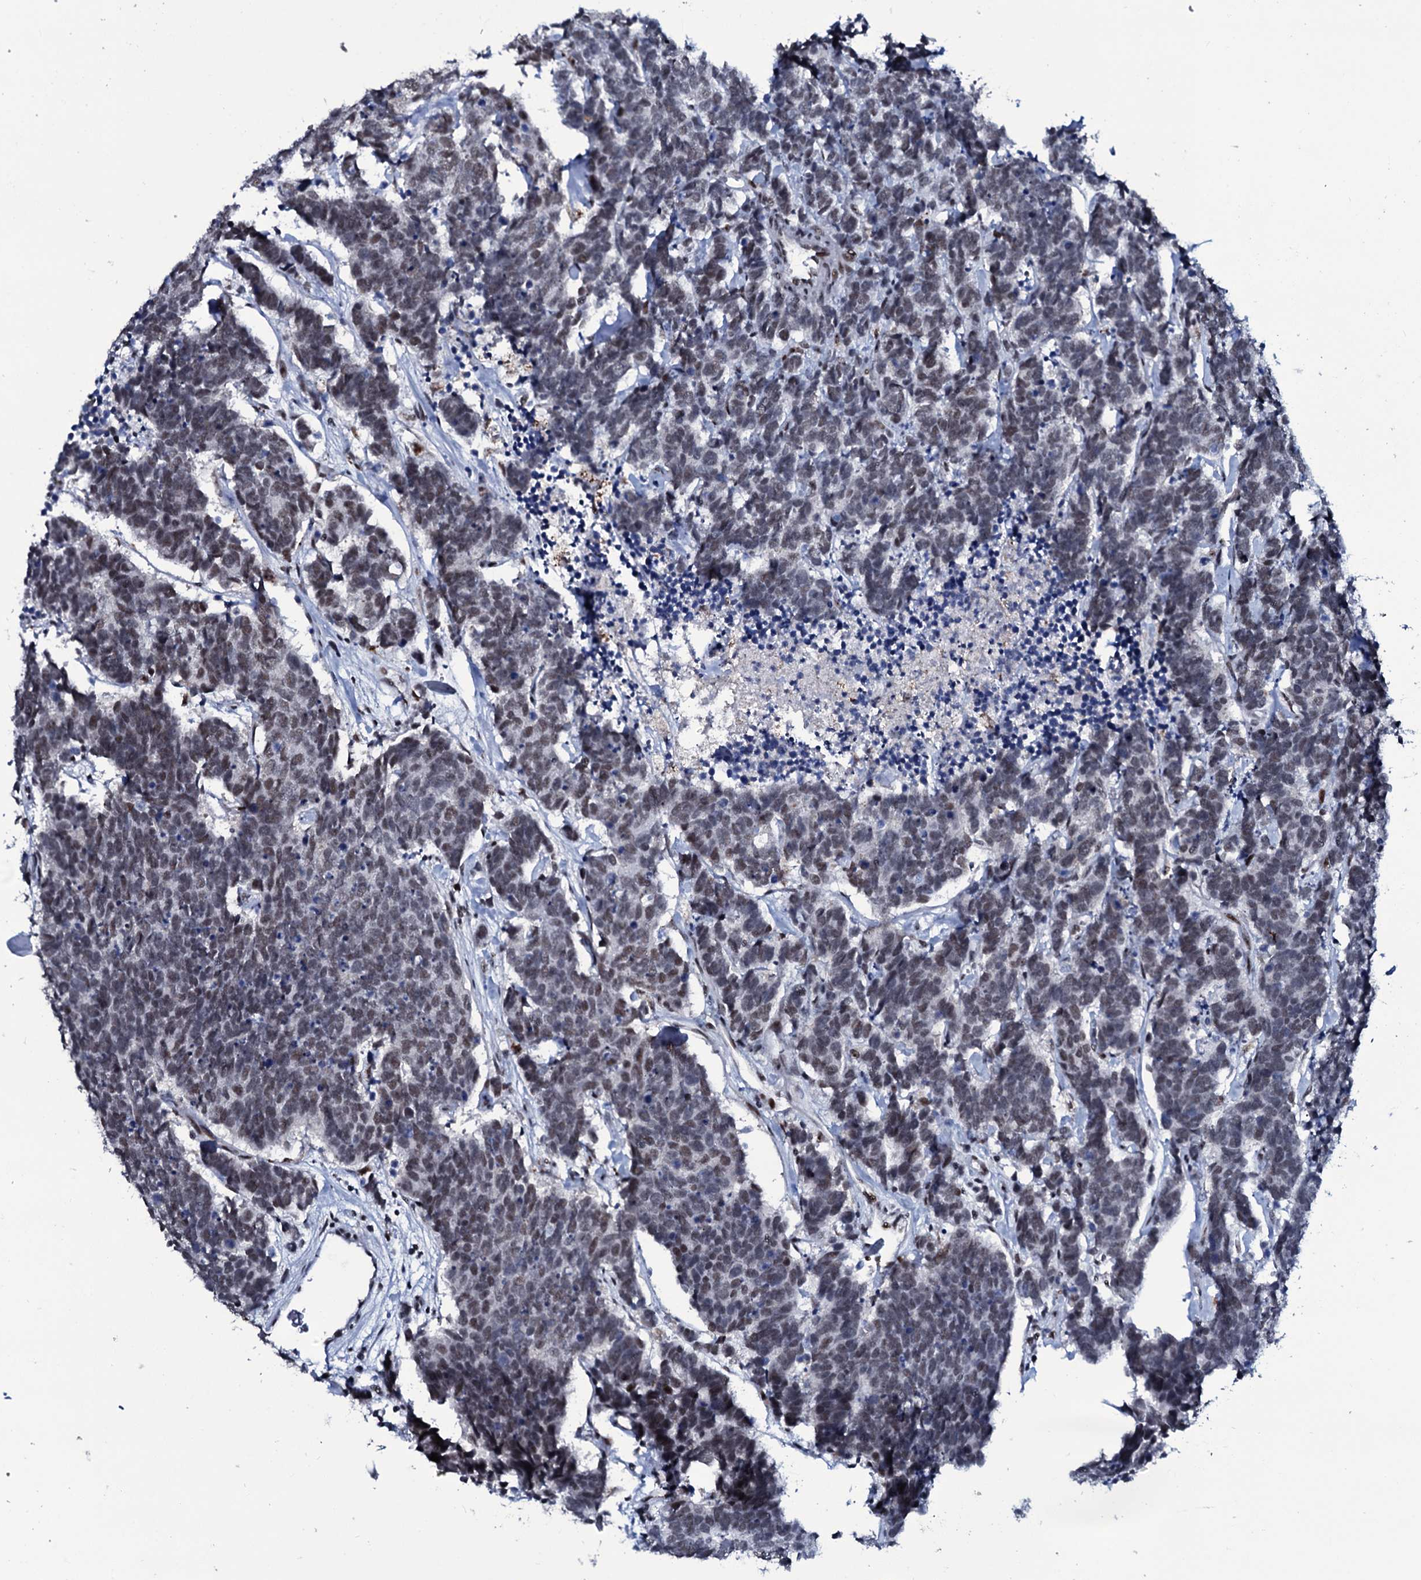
{"staining": {"intensity": "weak", "quantity": "<25%", "location": "nuclear"}, "tissue": "carcinoid", "cell_type": "Tumor cells", "image_type": "cancer", "snomed": [{"axis": "morphology", "description": "Carcinoma, NOS"}, {"axis": "morphology", "description": "Carcinoid, malignant, NOS"}, {"axis": "topography", "description": "Urinary bladder"}], "caption": "There is no significant positivity in tumor cells of carcinoma. The staining was performed using DAB (3,3'-diaminobenzidine) to visualize the protein expression in brown, while the nuclei were stained in blue with hematoxylin (Magnification: 20x).", "gene": "ZMIZ2", "patient": {"sex": "male", "age": 57}}